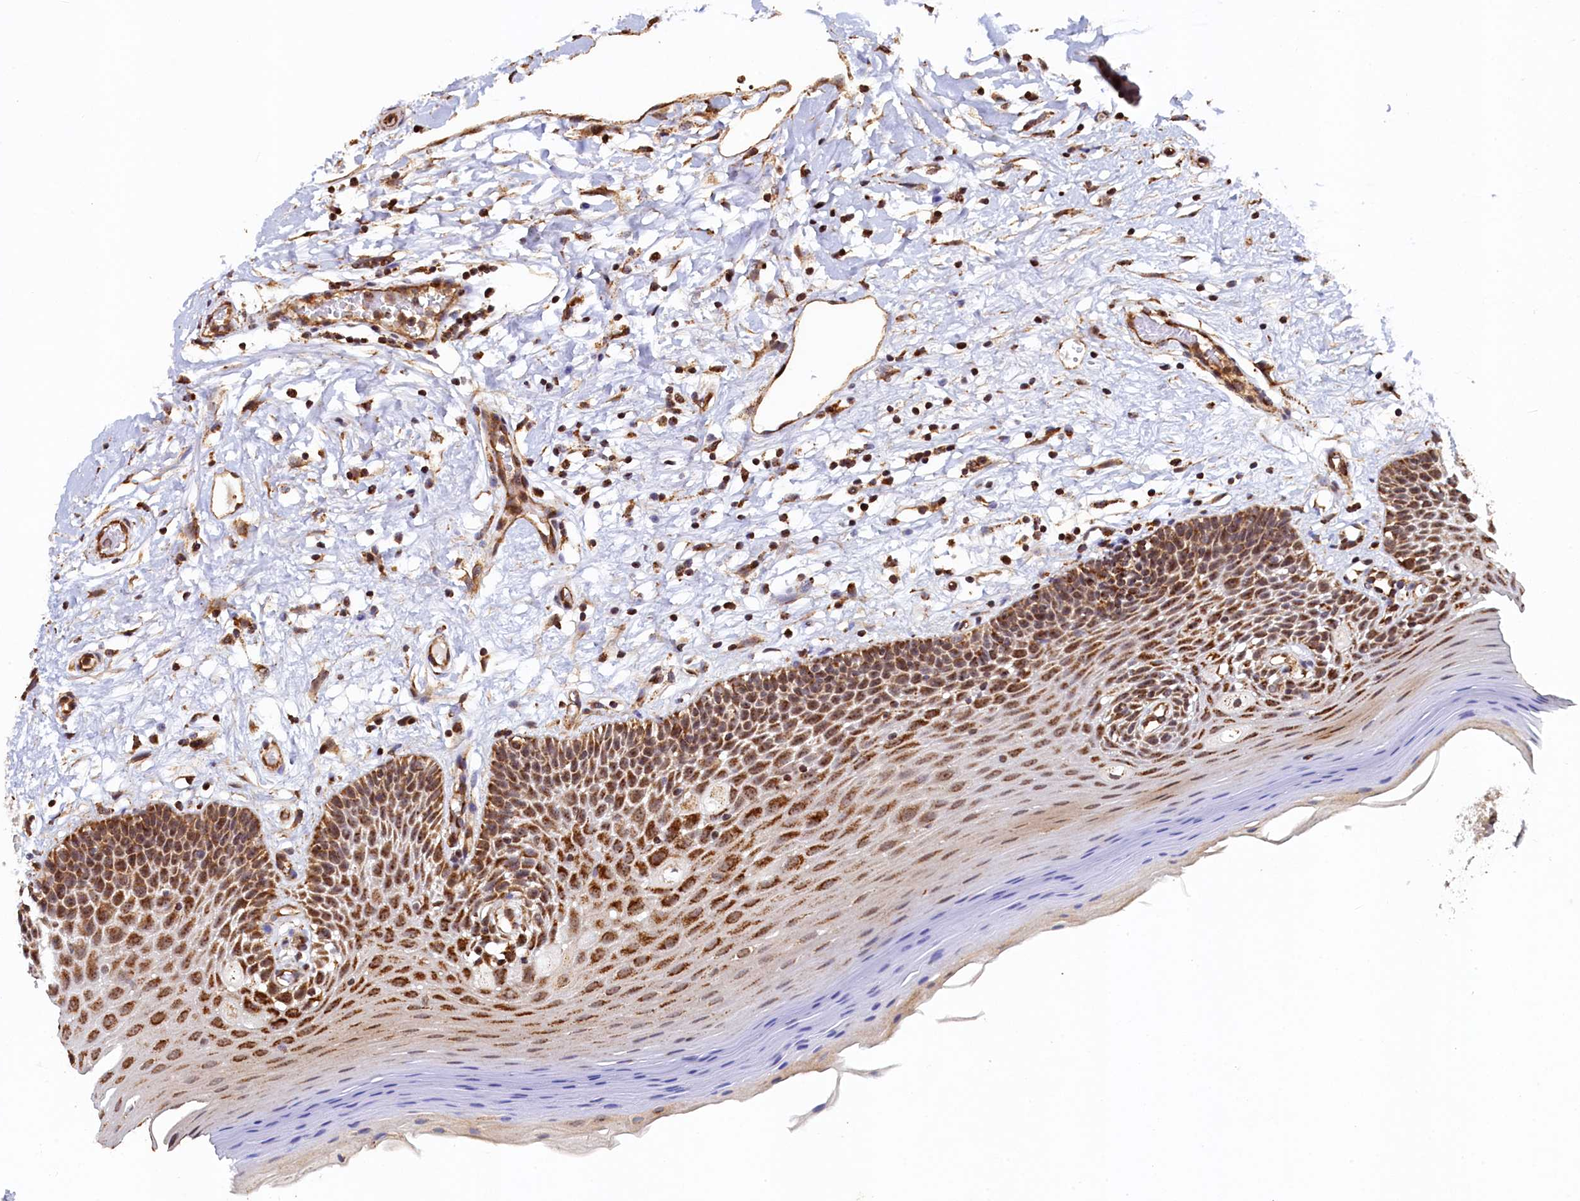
{"staining": {"intensity": "strong", "quantity": ">75%", "location": "cytoplasmic/membranous,nuclear"}, "tissue": "oral mucosa", "cell_type": "Squamous epithelial cells", "image_type": "normal", "snomed": [{"axis": "morphology", "description": "Normal tissue, NOS"}, {"axis": "topography", "description": "Oral tissue"}, {"axis": "topography", "description": "Tounge, NOS"}], "caption": "Benign oral mucosa was stained to show a protein in brown. There is high levels of strong cytoplasmic/membranous,nuclear positivity in approximately >75% of squamous epithelial cells.", "gene": "UBE3B", "patient": {"sex": "male", "age": 47}}